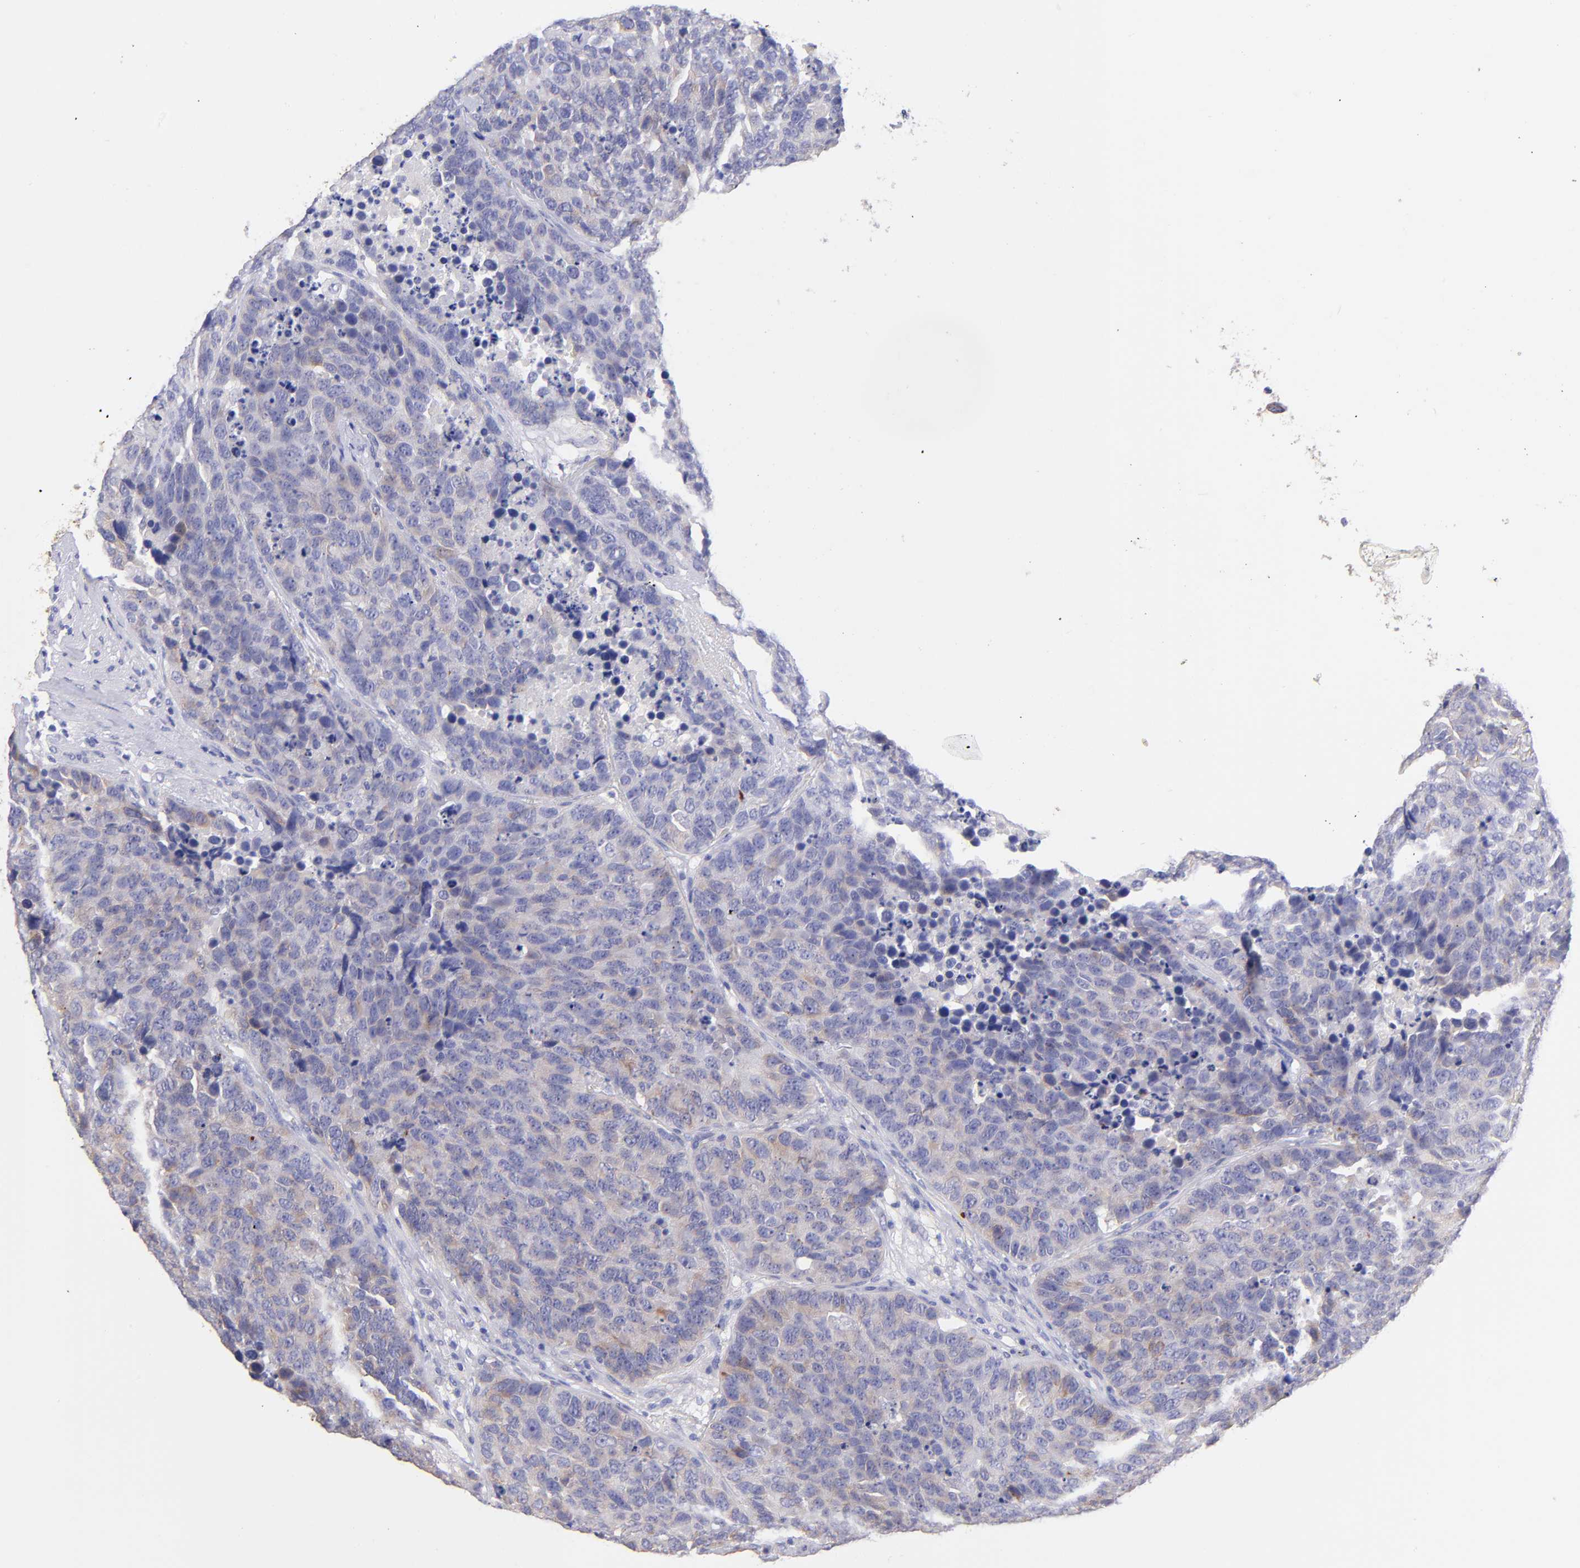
{"staining": {"intensity": "weak", "quantity": "<25%", "location": "cytoplasmic/membranous"}, "tissue": "carcinoid", "cell_type": "Tumor cells", "image_type": "cancer", "snomed": [{"axis": "morphology", "description": "Carcinoid, malignant, NOS"}, {"axis": "topography", "description": "Lung"}], "caption": "Immunohistochemical staining of human carcinoid shows no significant expression in tumor cells.", "gene": "RAB3B", "patient": {"sex": "male", "age": 60}}